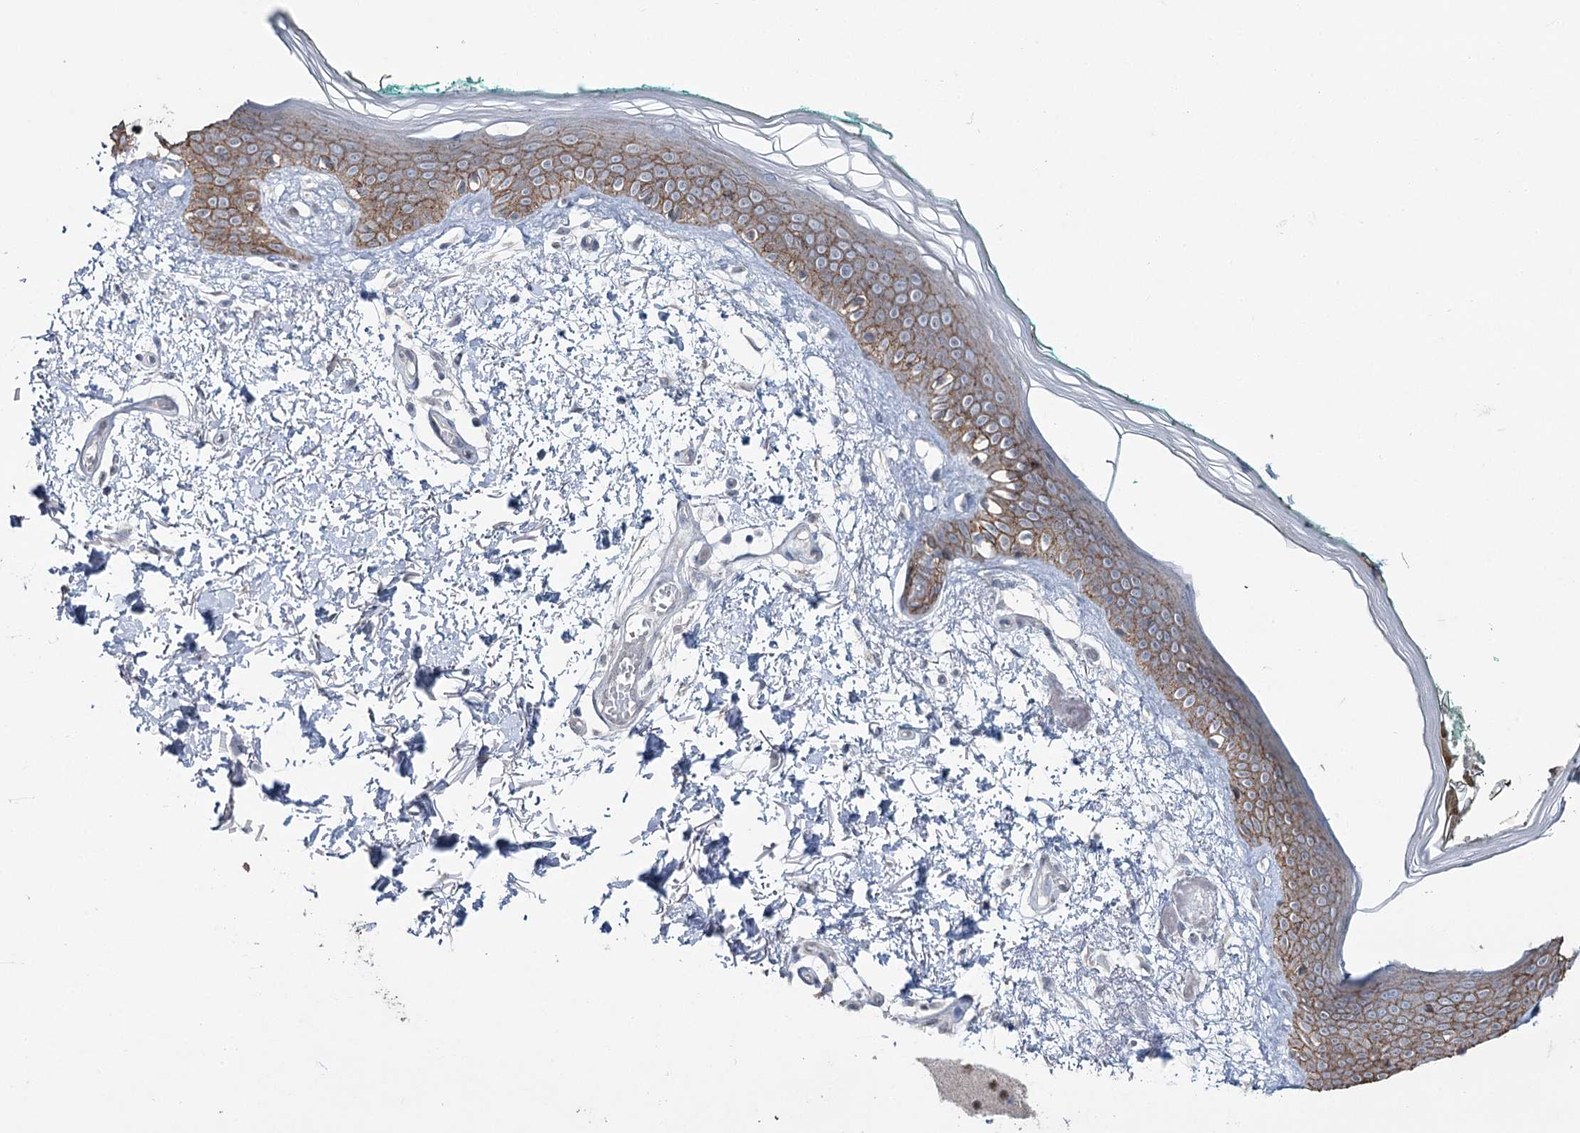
{"staining": {"intensity": "negative", "quantity": "none", "location": "none"}, "tissue": "skin", "cell_type": "Fibroblasts", "image_type": "normal", "snomed": [{"axis": "morphology", "description": "Normal tissue, NOS"}, {"axis": "topography", "description": "Skin"}], "caption": "Immunohistochemical staining of normal human skin reveals no significant positivity in fibroblasts.", "gene": "FAM120B", "patient": {"sex": "male", "age": 62}}